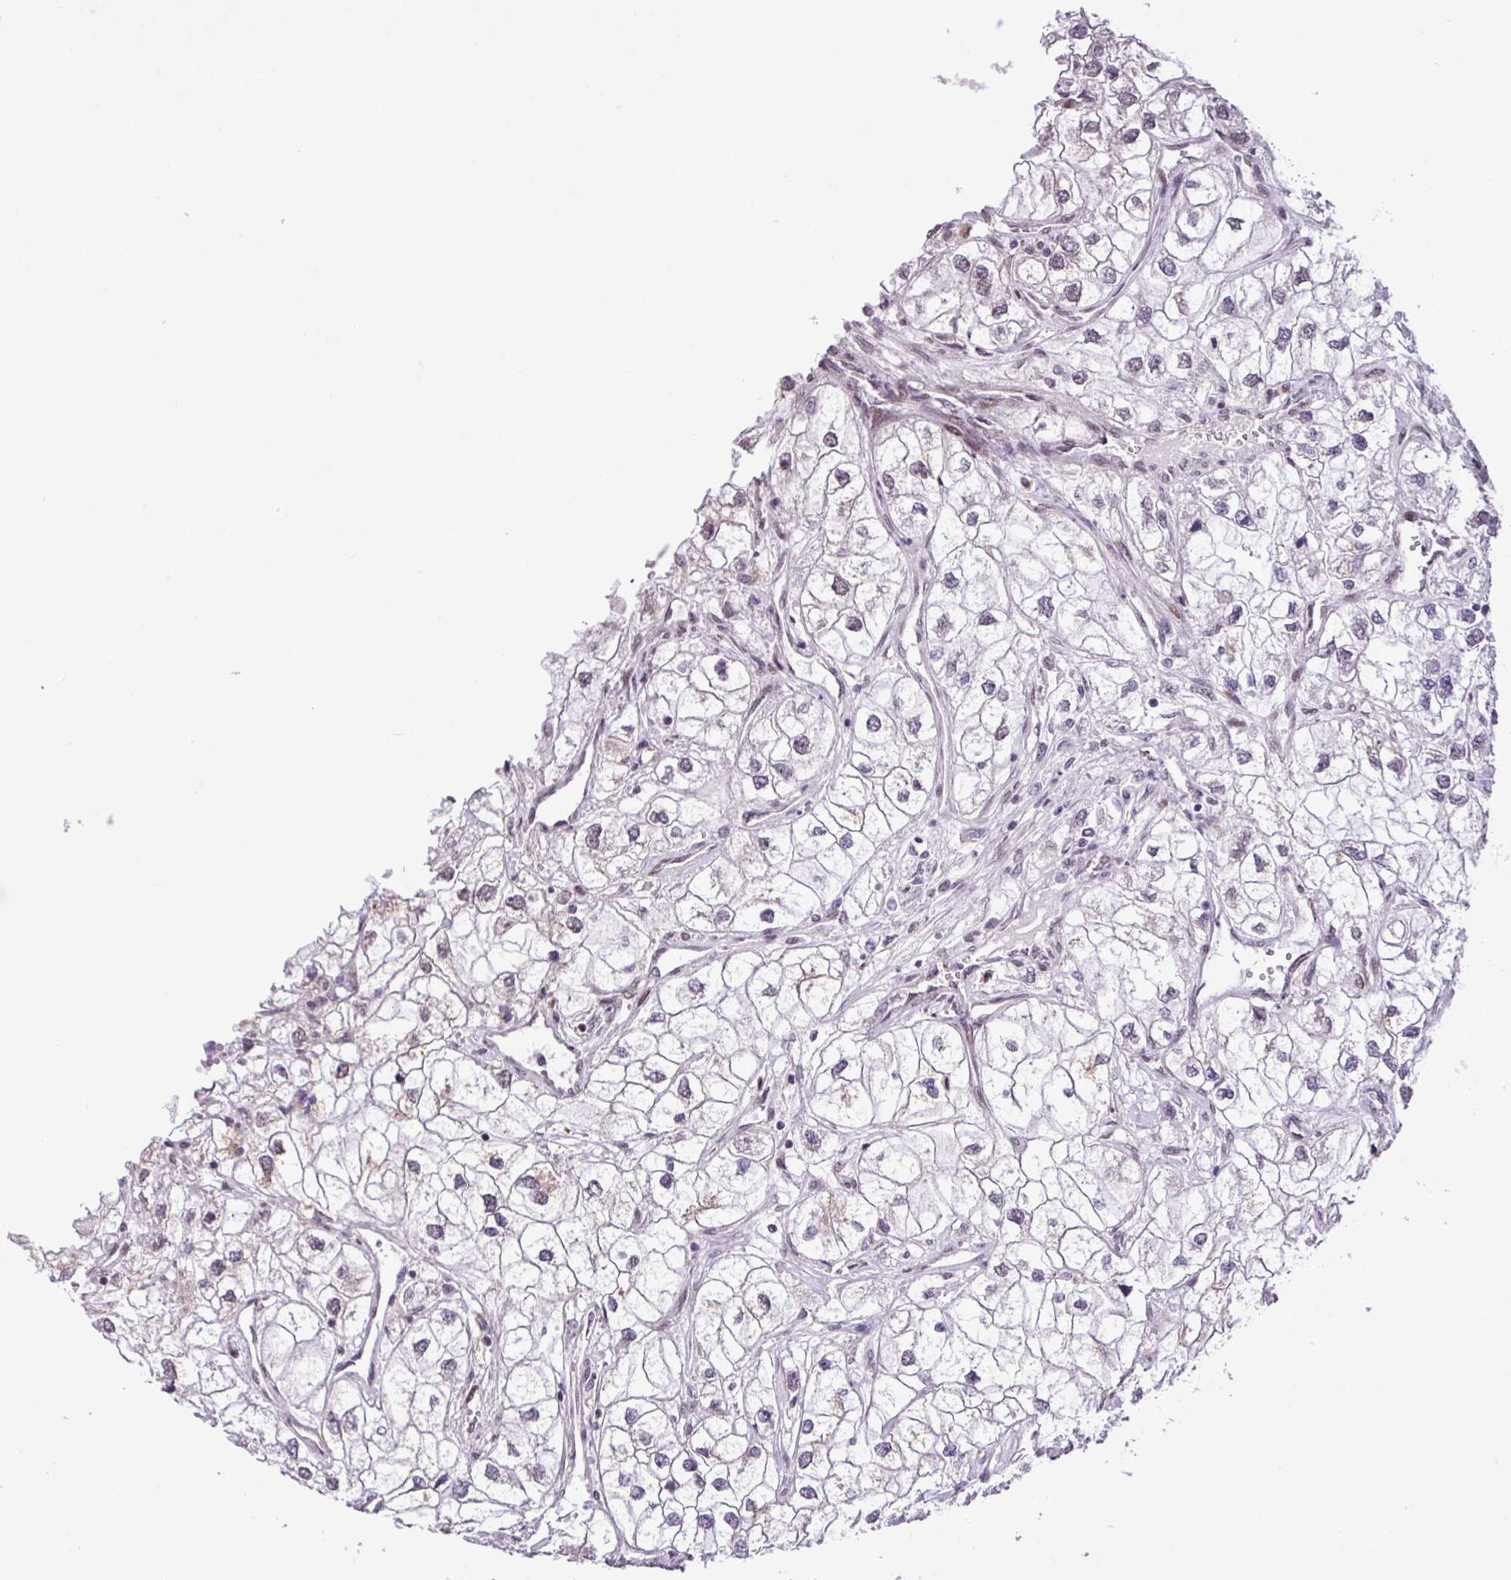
{"staining": {"intensity": "negative", "quantity": "none", "location": "none"}, "tissue": "renal cancer", "cell_type": "Tumor cells", "image_type": "cancer", "snomed": [{"axis": "morphology", "description": "Adenocarcinoma, NOS"}, {"axis": "topography", "description": "Kidney"}], "caption": "DAB (3,3'-diaminobenzidine) immunohistochemical staining of renal cancer (adenocarcinoma) shows no significant staining in tumor cells. (Stains: DAB immunohistochemistry (IHC) with hematoxylin counter stain, Microscopy: brightfield microscopy at high magnification).", "gene": "ZNF354A", "patient": {"sex": "male", "age": 59}}